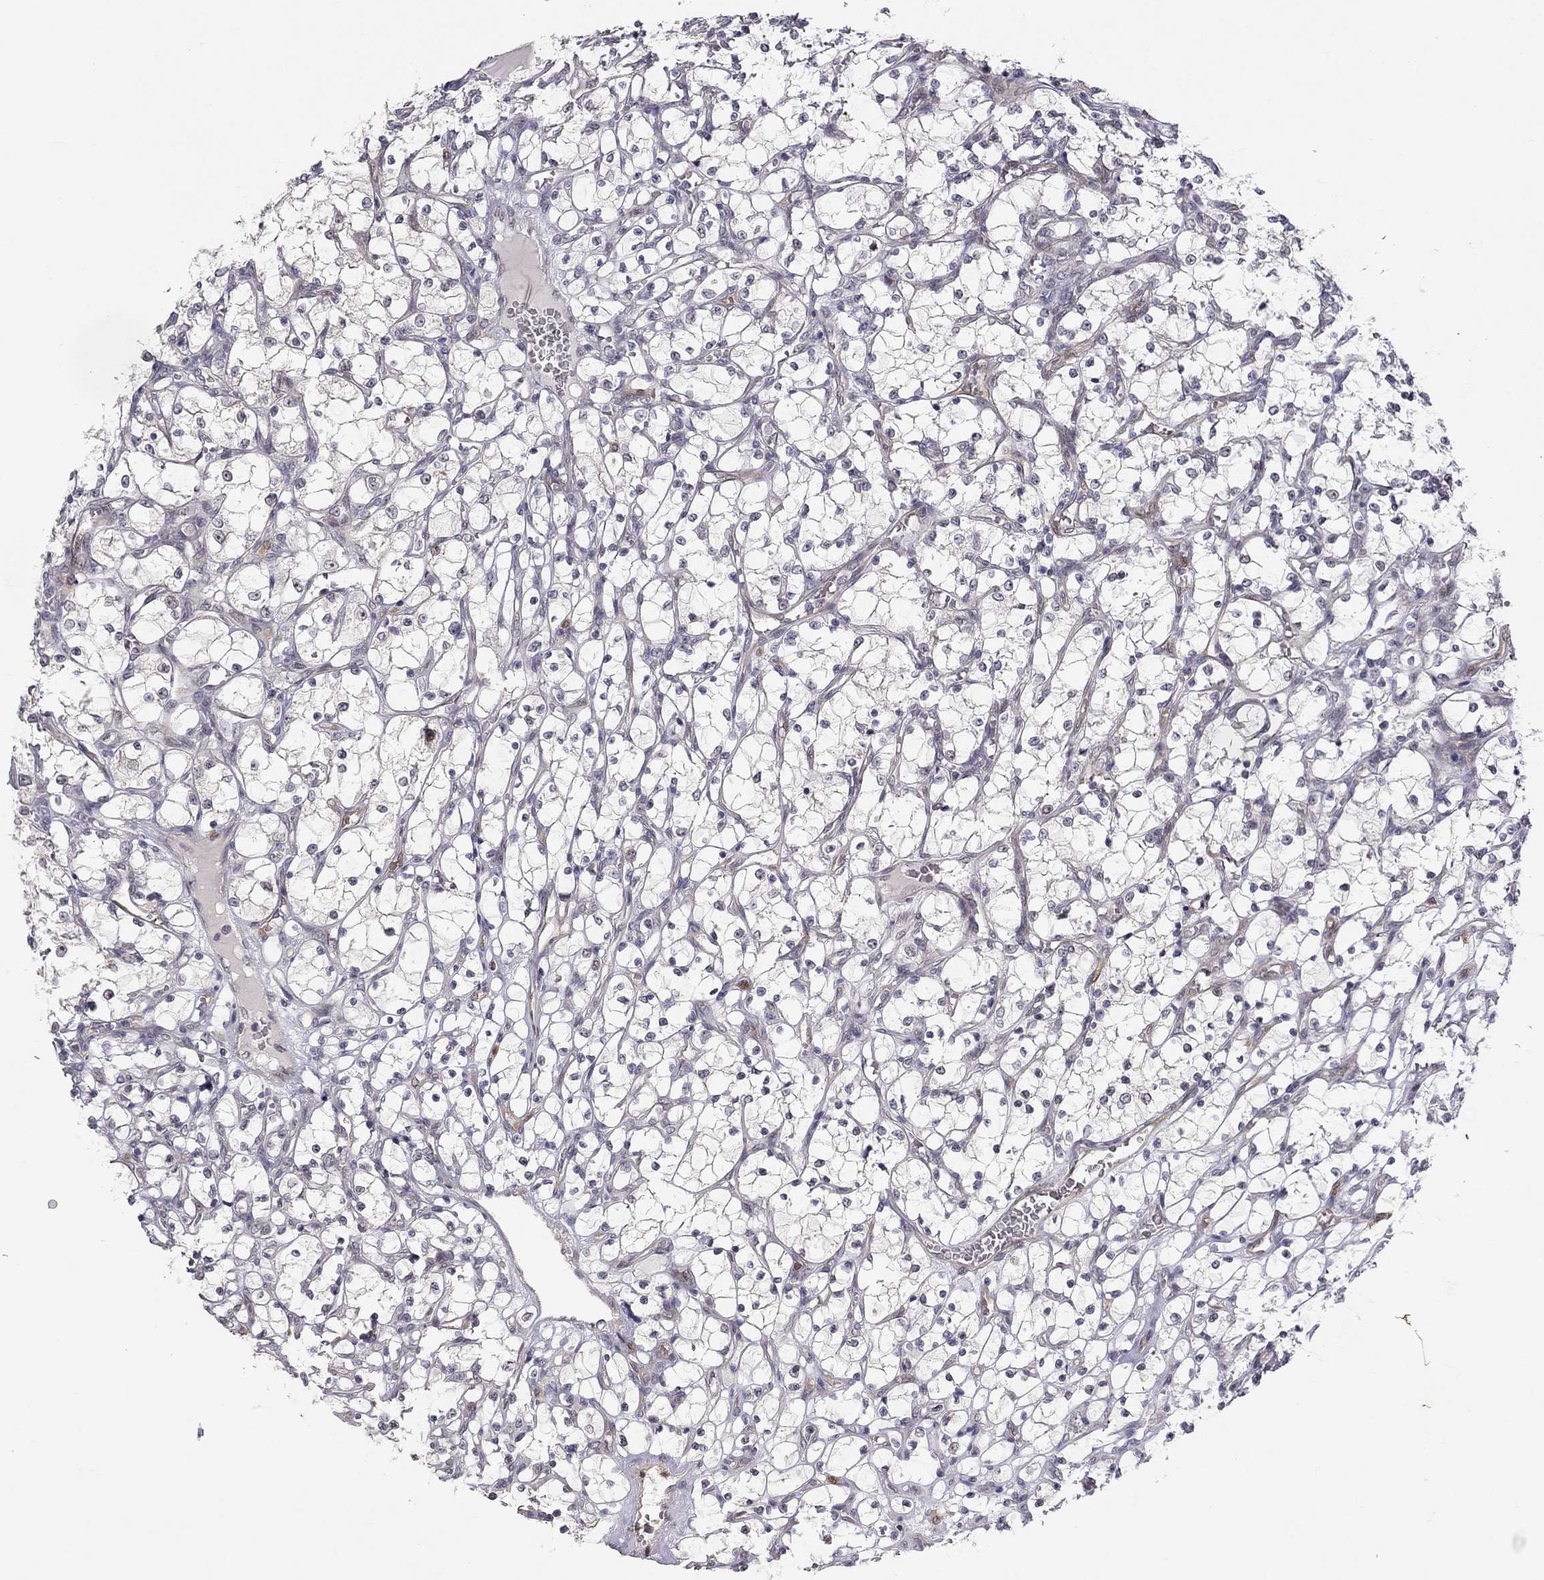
{"staining": {"intensity": "negative", "quantity": "none", "location": "none"}, "tissue": "renal cancer", "cell_type": "Tumor cells", "image_type": "cancer", "snomed": [{"axis": "morphology", "description": "Adenocarcinoma, NOS"}, {"axis": "topography", "description": "Kidney"}], "caption": "IHC histopathology image of neoplastic tissue: renal cancer stained with DAB (3,3'-diaminobenzidine) shows no significant protein positivity in tumor cells.", "gene": "STXBP6", "patient": {"sex": "female", "age": 69}}